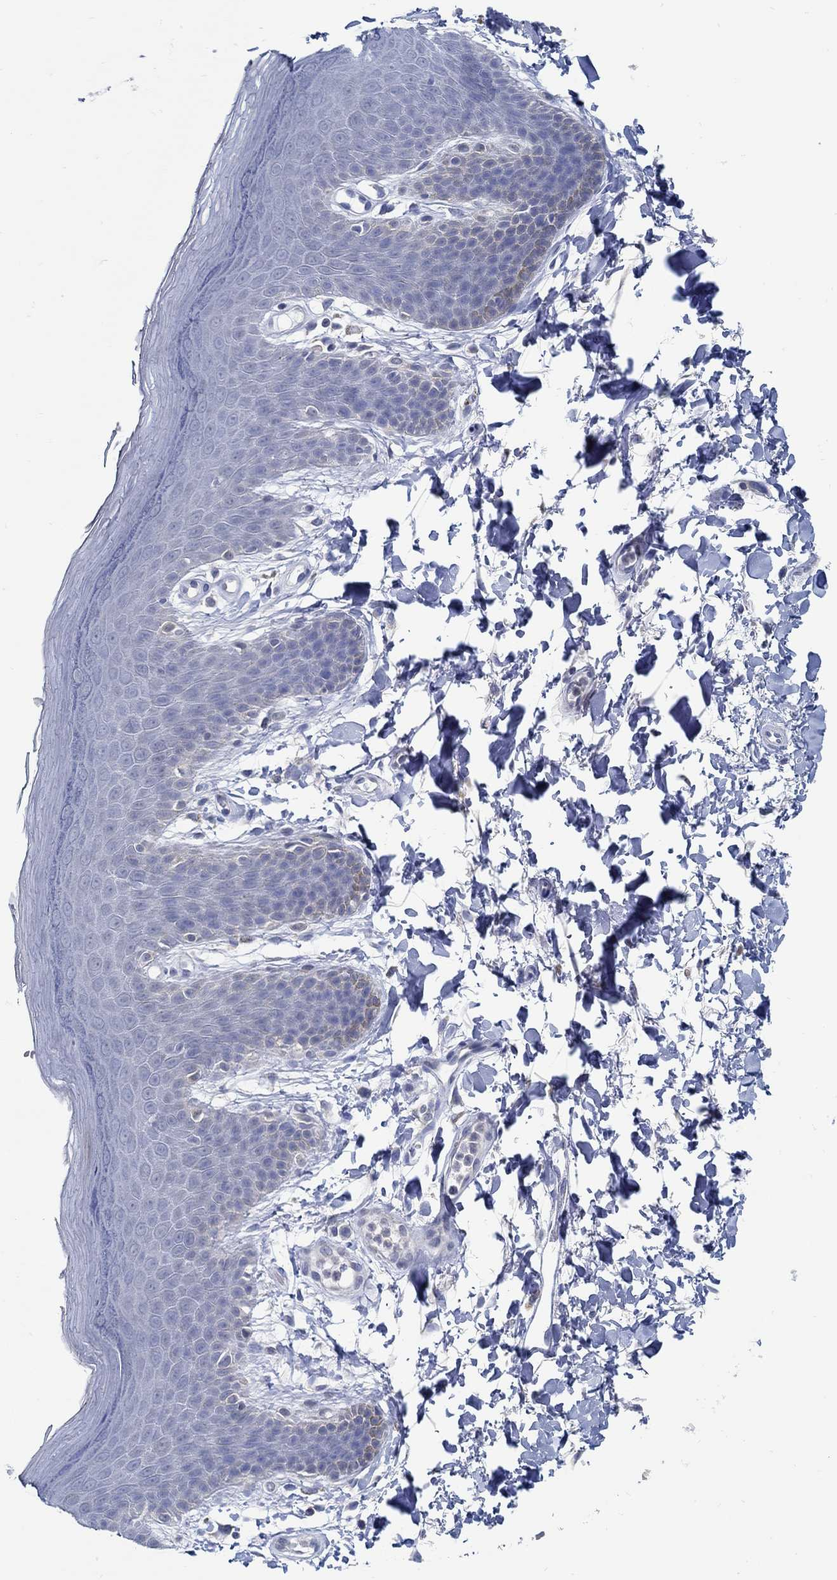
{"staining": {"intensity": "negative", "quantity": "none", "location": "none"}, "tissue": "skin", "cell_type": "Epidermal cells", "image_type": "normal", "snomed": [{"axis": "morphology", "description": "Normal tissue, NOS"}, {"axis": "topography", "description": "Anal"}], "caption": "Immunohistochemistry (IHC) histopathology image of unremarkable skin stained for a protein (brown), which demonstrates no staining in epidermal cells.", "gene": "PCDH11X", "patient": {"sex": "male", "age": 53}}